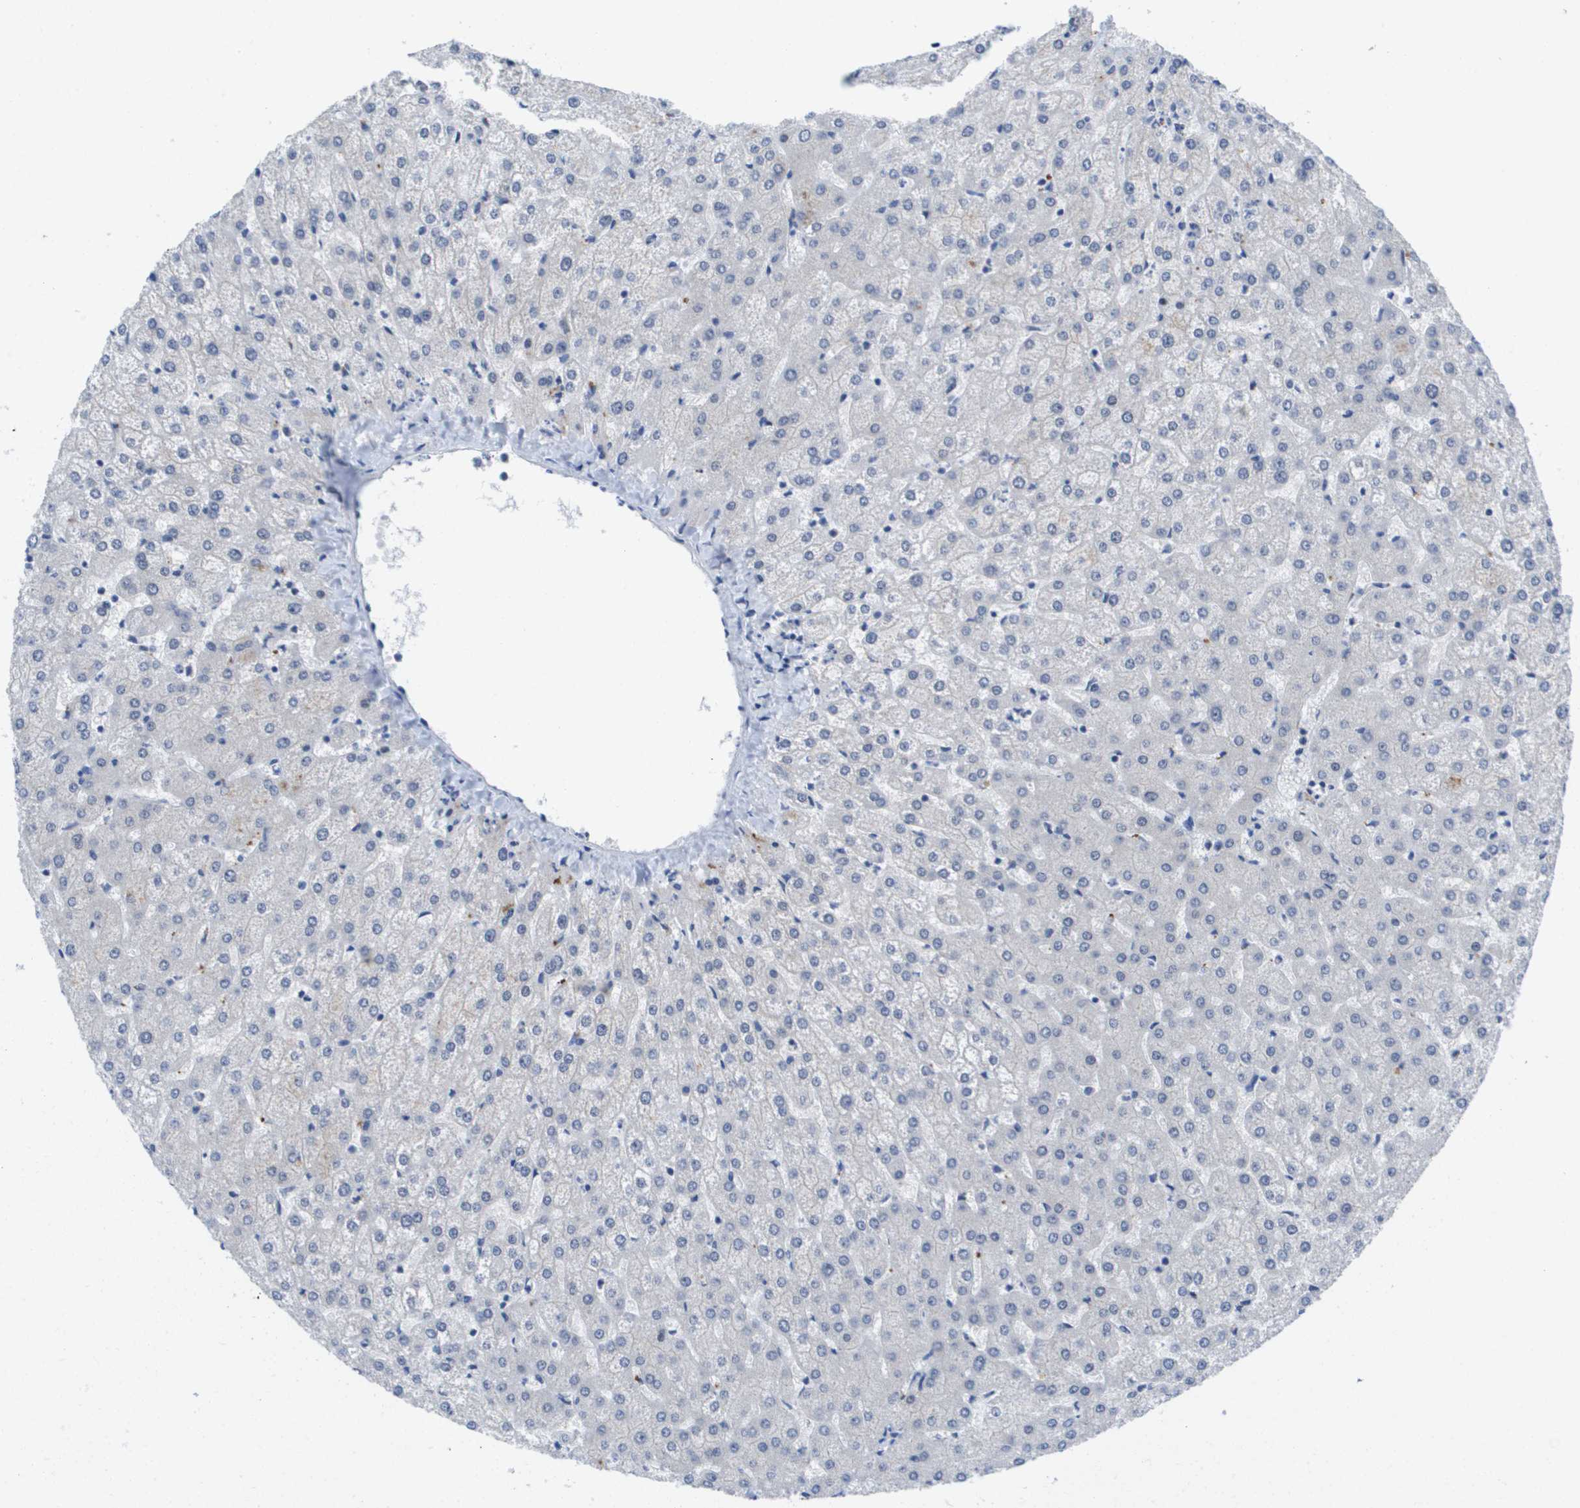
{"staining": {"intensity": "weak", "quantity": "<25%", "location": "nuclear"}, "tissue": "liver", "cell_type": "Cholangiocytes", "image_type": "normal", "snomed": [{"axis": "morphology", "description": "Normal tissue, NOS"}, {"axis": "topography", "description": "Liver"}], "caption": "Immunohistochemistry of unremarkable human liver exhibits no expression in cholangiocytes. (Immunohistochemistry (ihc), brightfield microscopy, high magnification).", "gene": "FKBP4", "patient": {"sex": "female", "age": 32}}